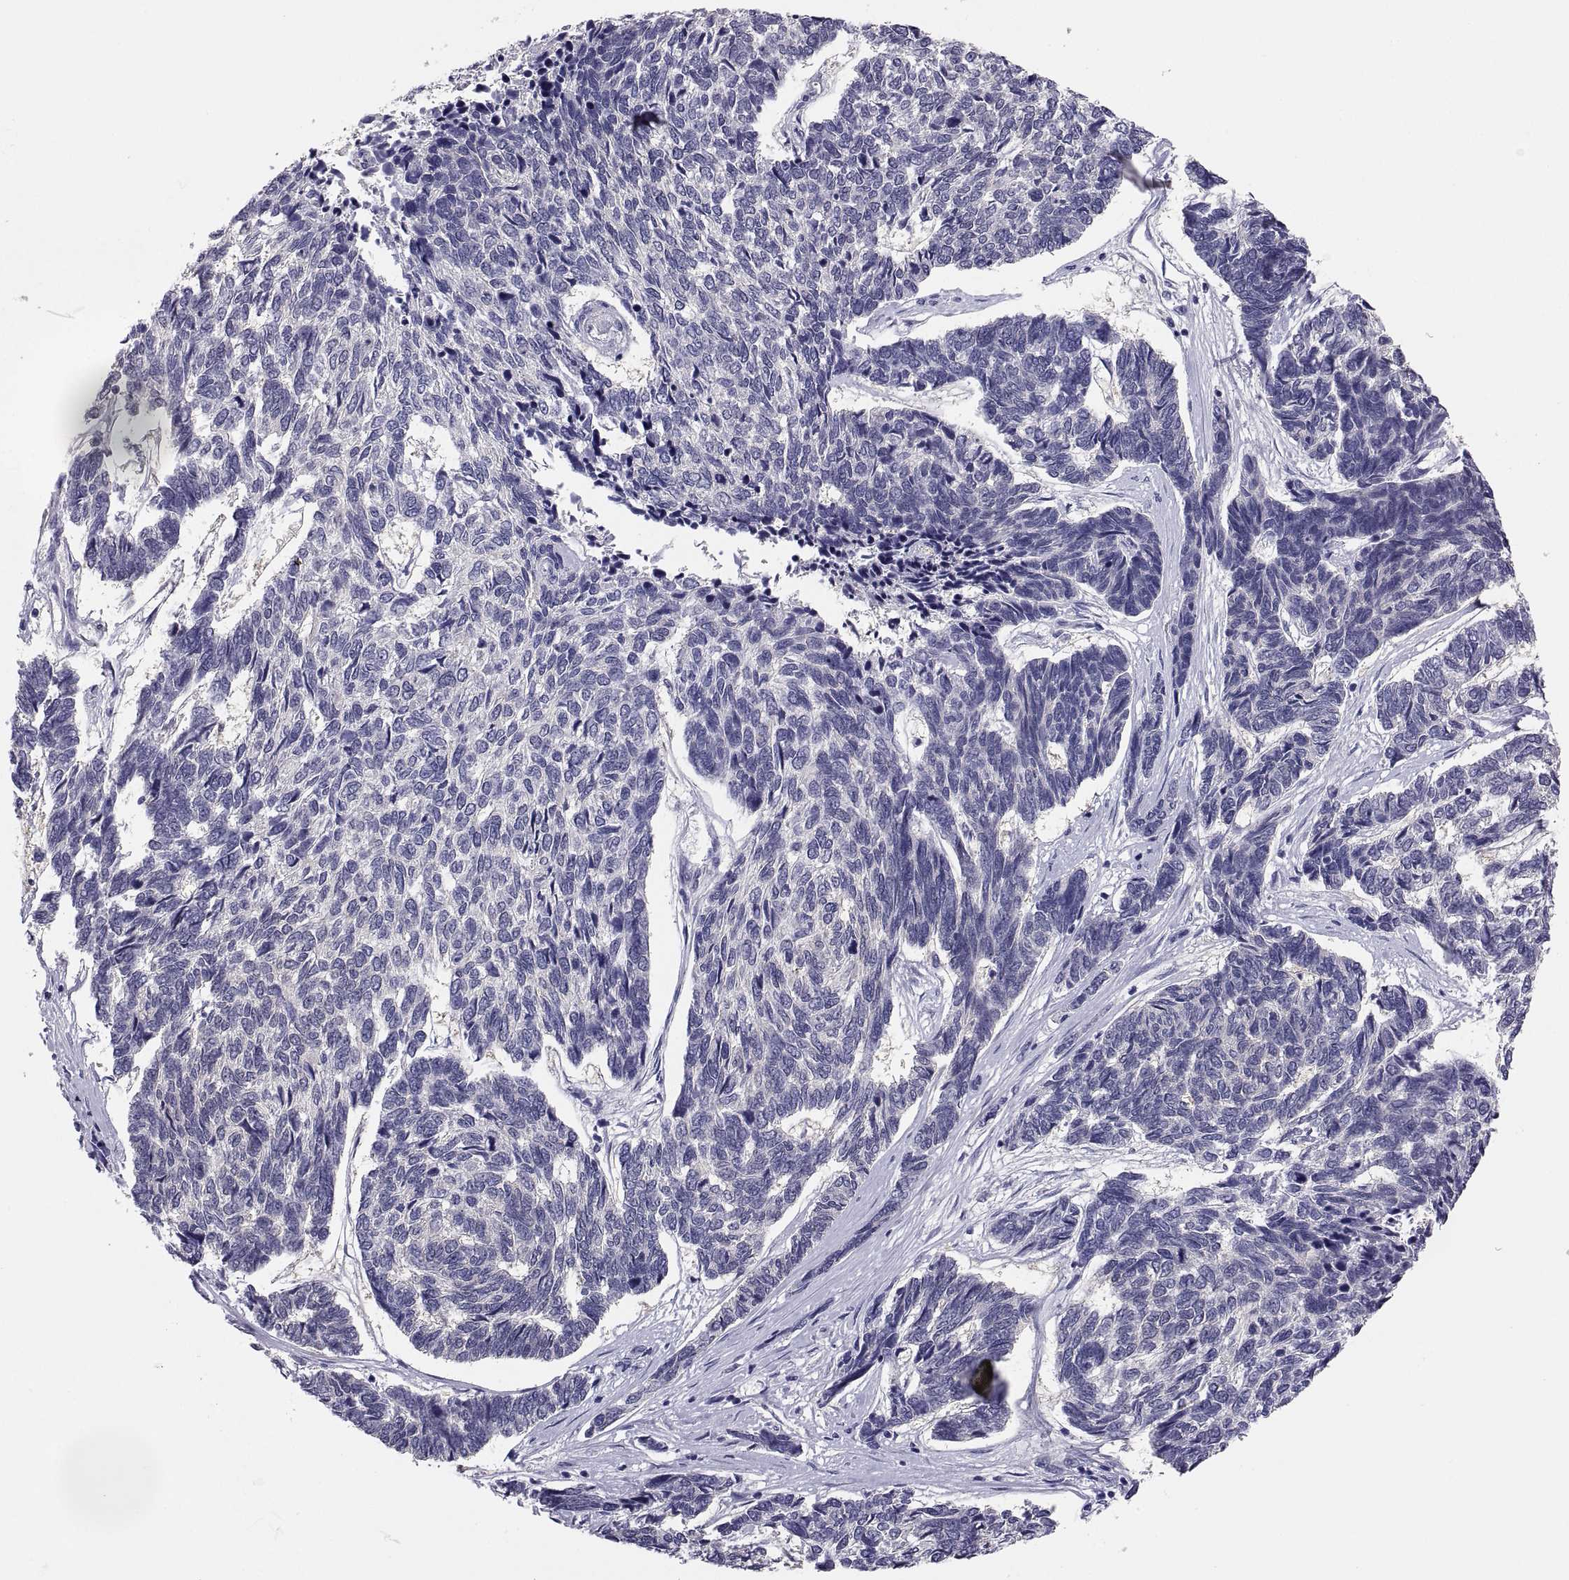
{"staining": {"intensity": "negative", "quantity": "none", "location": "none"}, "tissue": "skin cancer", "cell_type": "Tumor cells", "image_type": "cancer", "snomed": [{"axis": "morphology", "description": "Basal cell carcinoma"}, {"axis": "topography", "description": "Skin"}], "caption": "IHC of human skin basal cell carcinoma reveals no staining in tumor cells.", "gene": "STRC", "patient": {"sex": "female", "age": 65}}